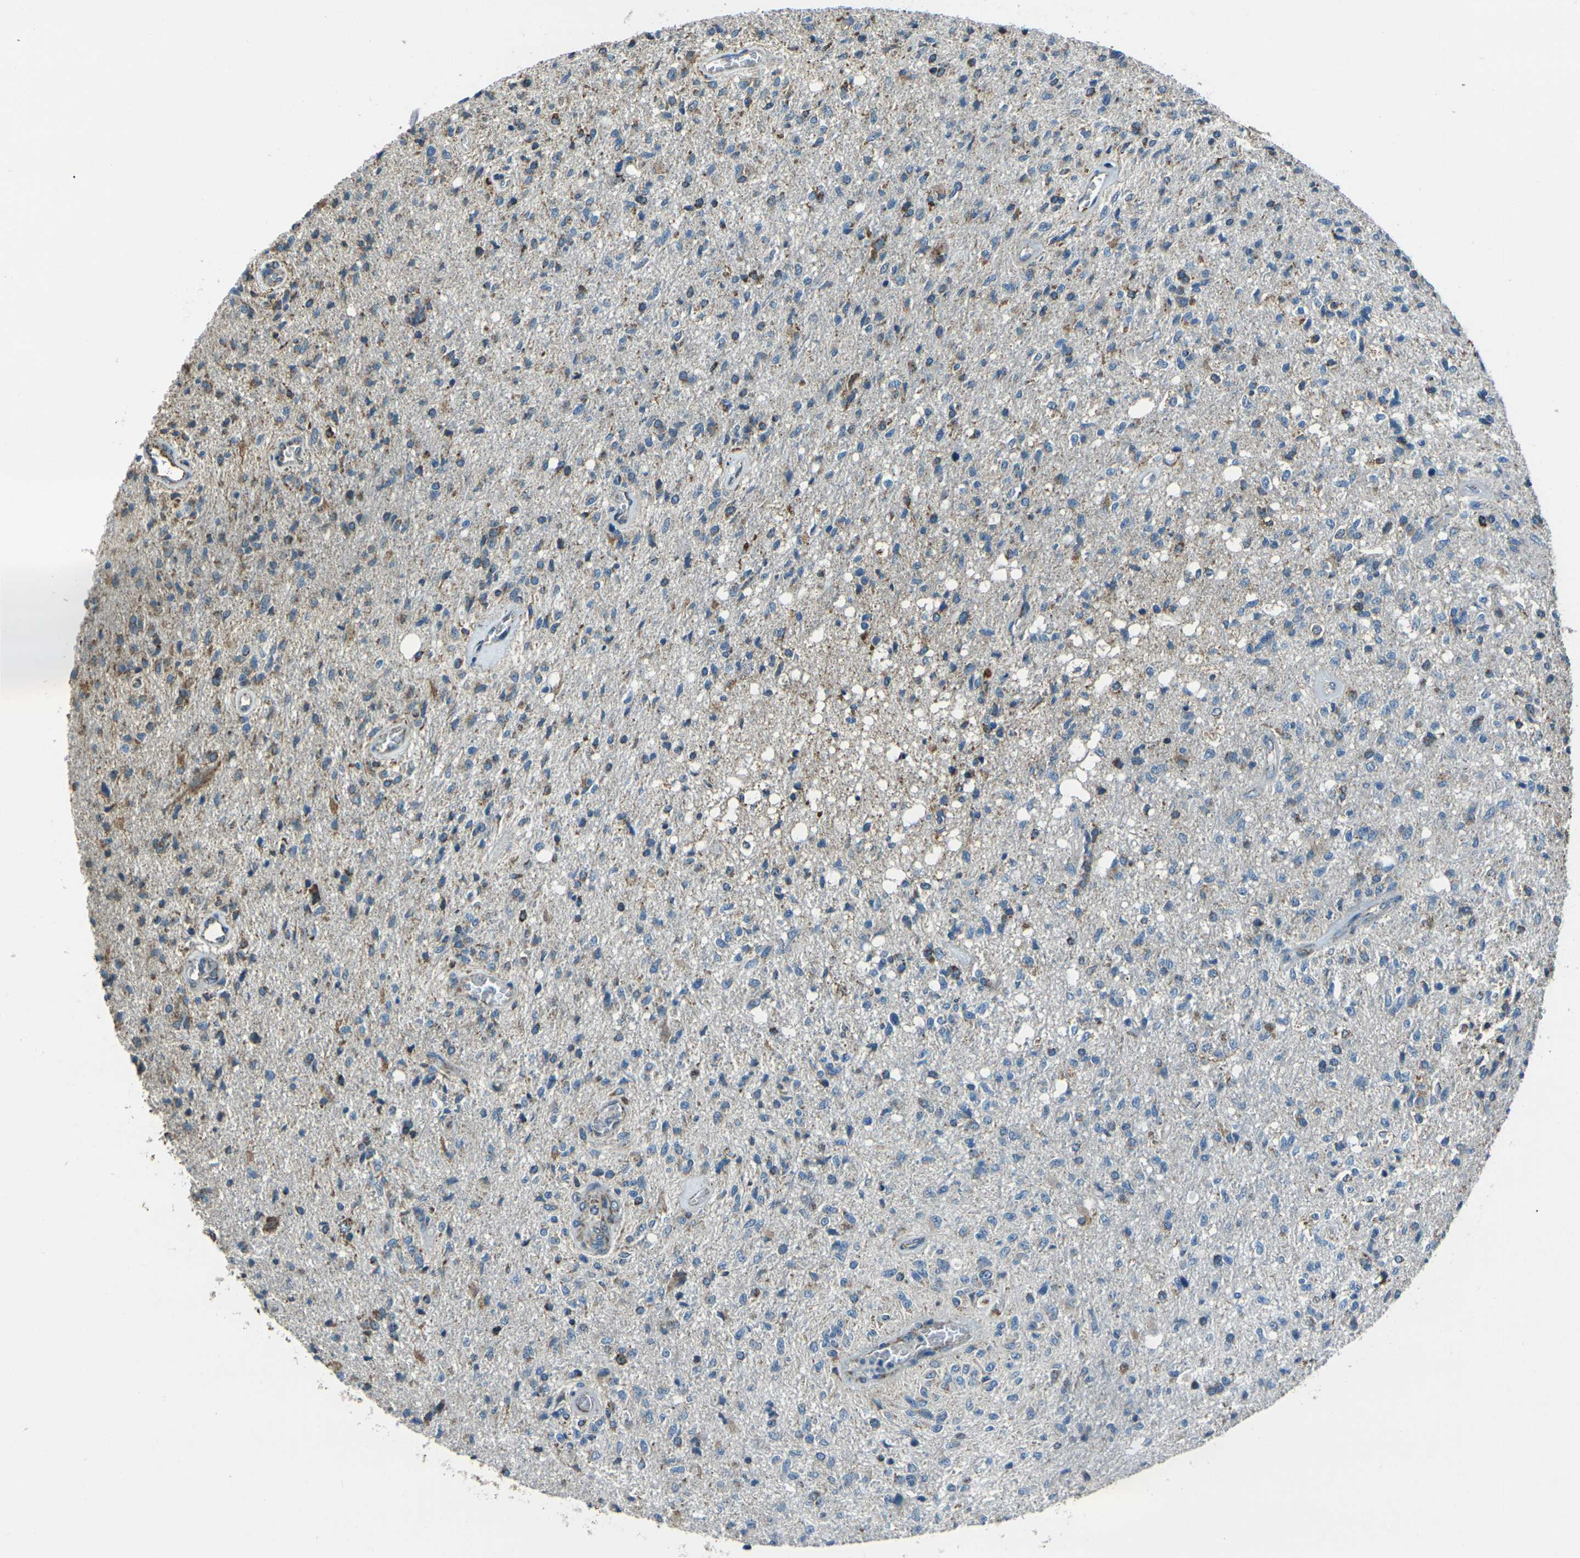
{"staining": {"intensity": "moderate", "quantity": "<25%", "location": "cytoplasmic/membranous"}, "tissue": "glioma", "cell_type": "Tumor cells", "image_type": "cancer", "snomed": [{"axis": "morphology", "description": "Normal tissue, NOS"}, {"axis": "morphology", "description": "Glioma, malignant, High grade"}, {"axis": "topography", "description": "Cerebral cortex"}], "caption": "Tumor cells show moderate cytoplasmic/membranous expression in about <25% of cells in glioma. (brown staining indicates protein expression, while blue staining denotes nuclei).", "gene": "IRF3", "patient": {"sex": "male", "age": 77}}